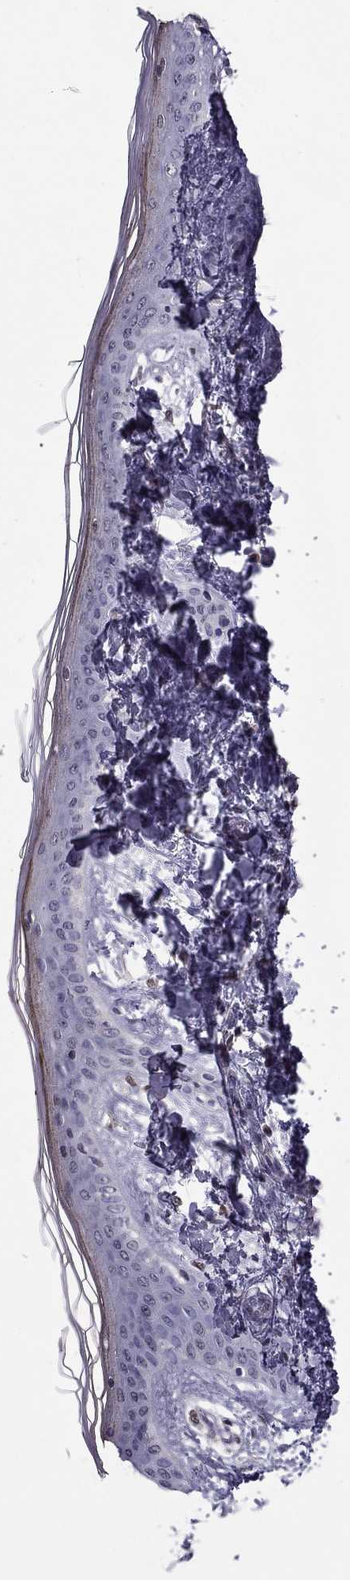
{"staining": {"intensity": "negative", "quantity": "none", "location": "none"}, "tissue": "skin", "cell_type": "Fibroblasts", "image_type": "normal", "snomed": [{"axis": "morphology", "description": "Normal tissue, NOS"}, {"axis": "topography", "description": "Skin"}], "caption": "The micrograph shows no significant positivity in fibroblasts of skin. (DAB immunohistochemistry (IHC) visualized using brightfield microscopy, high magnification).", "gene": "HCN1", "patient": {"sex": "female", "age": 34}}